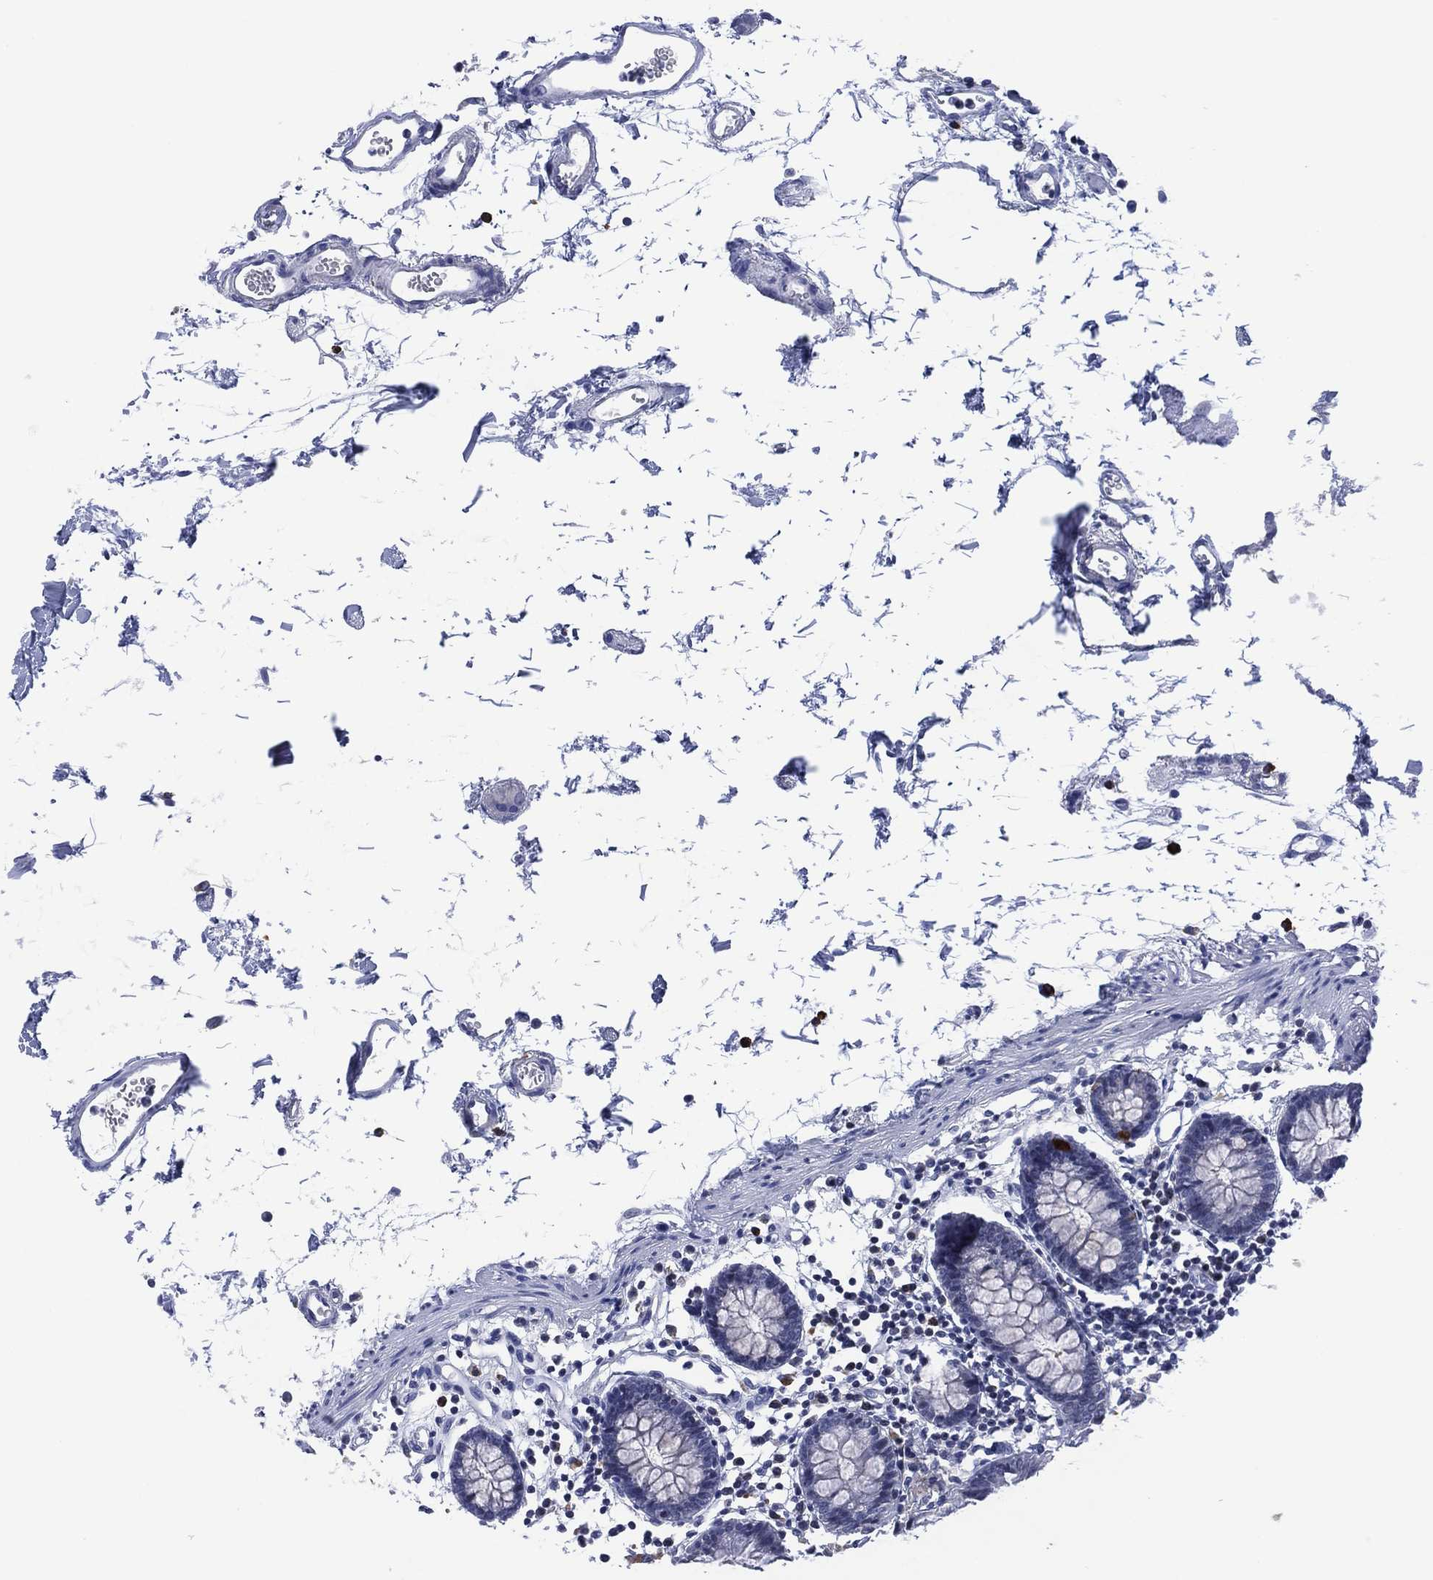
{"staining": {"intensity": "negative", "quantity": "none", "location": "none"}, "tissue": "colon", "cell_type": "Endothelial cells", "image_type": "normal", "snomed": [{"axis": "morphology", "description": "Normal tissue, NOS"}, {"axis": "topography", "description": "Colon"}], "caption": "The histopathology image reveals no staining of endothelial cells in unremarkable colon. (DAB immunohistochemistry (IHC), high magnification).", "gene": "USP26", "patient": {"sex": "female", "age": 84}}